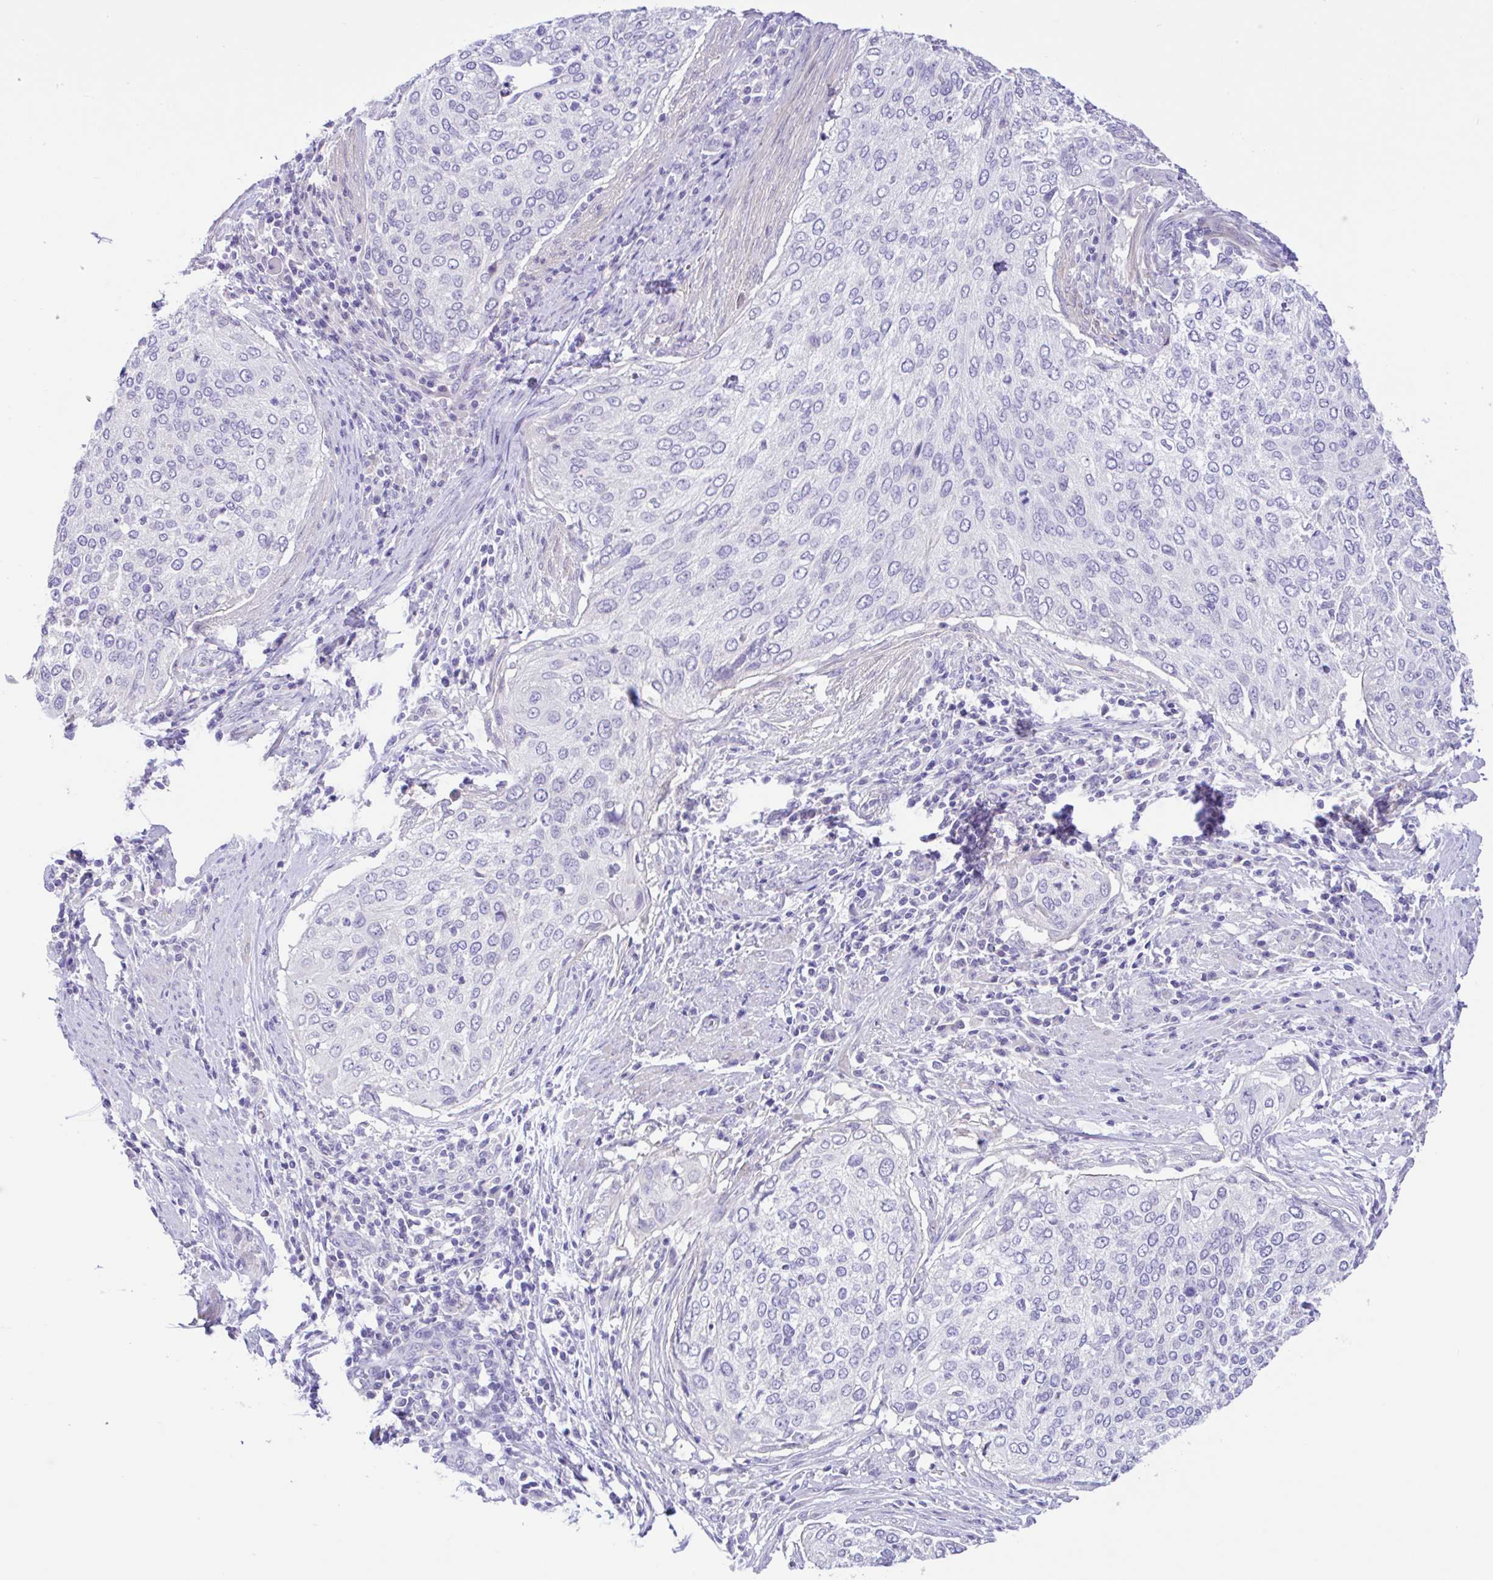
{"staining": {"intensity": "negative", "quantity": "none", "location": "none"}, "tissue": "cervical cancer", "cell_type": "Tumor cells", "image_type": "cancer", "snomed": [{"axis": "morphology", "description": "Squamous cell carcinoma, NOS"}, {"axis": "topography", "description": "Cervix"}], "caption": "Immunohistochemistry image of neoplastic tissue: cervical cancer stained with DAB (3,3'-diaminobenzidine) shows no significant protein expression in tumor cells. (IHC, brightfield microscopy, high magnification).", "gene": "ANO4", "patient": {"sex": "female", "age": 38}}